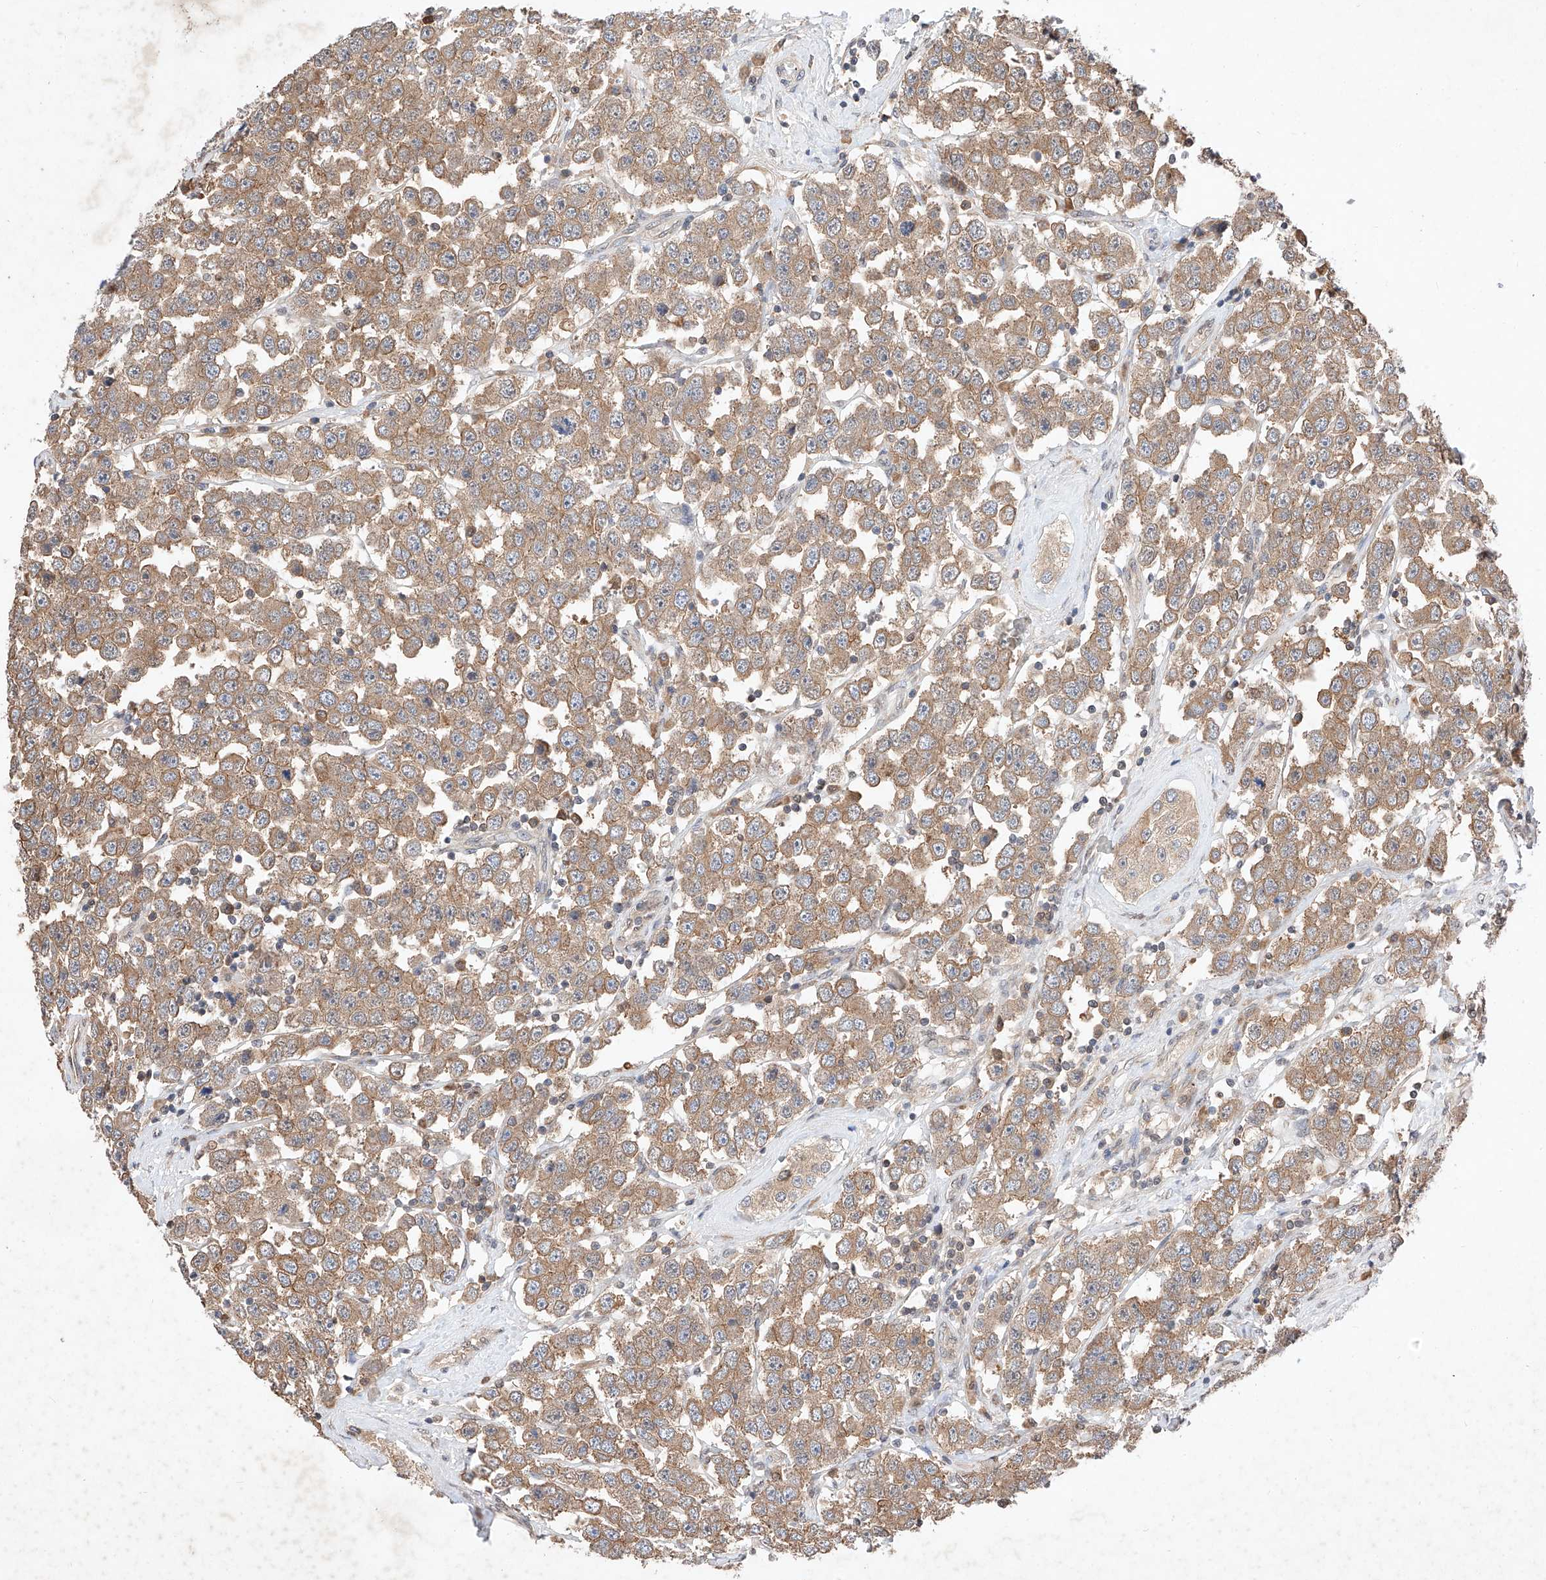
{"staining": {"intensity": "moderate", "quantity": ">75%", "location": "cytoplasmic/membranous"}, "tissue": "testis cancer", "cell_type": "Tumor cells", "image_type": "cancer", "snomed": [{"axis": "morphology", "description": "Seminoma, NOS"}, {"axis": "topography", "description": "Testis"}], "caption": "Testis seminoma stained with a protein marker demonstrates moderate staining in tumor cells.", "gene": "ZSCAN4", "patient": {"sex": "male", "age": 28}}